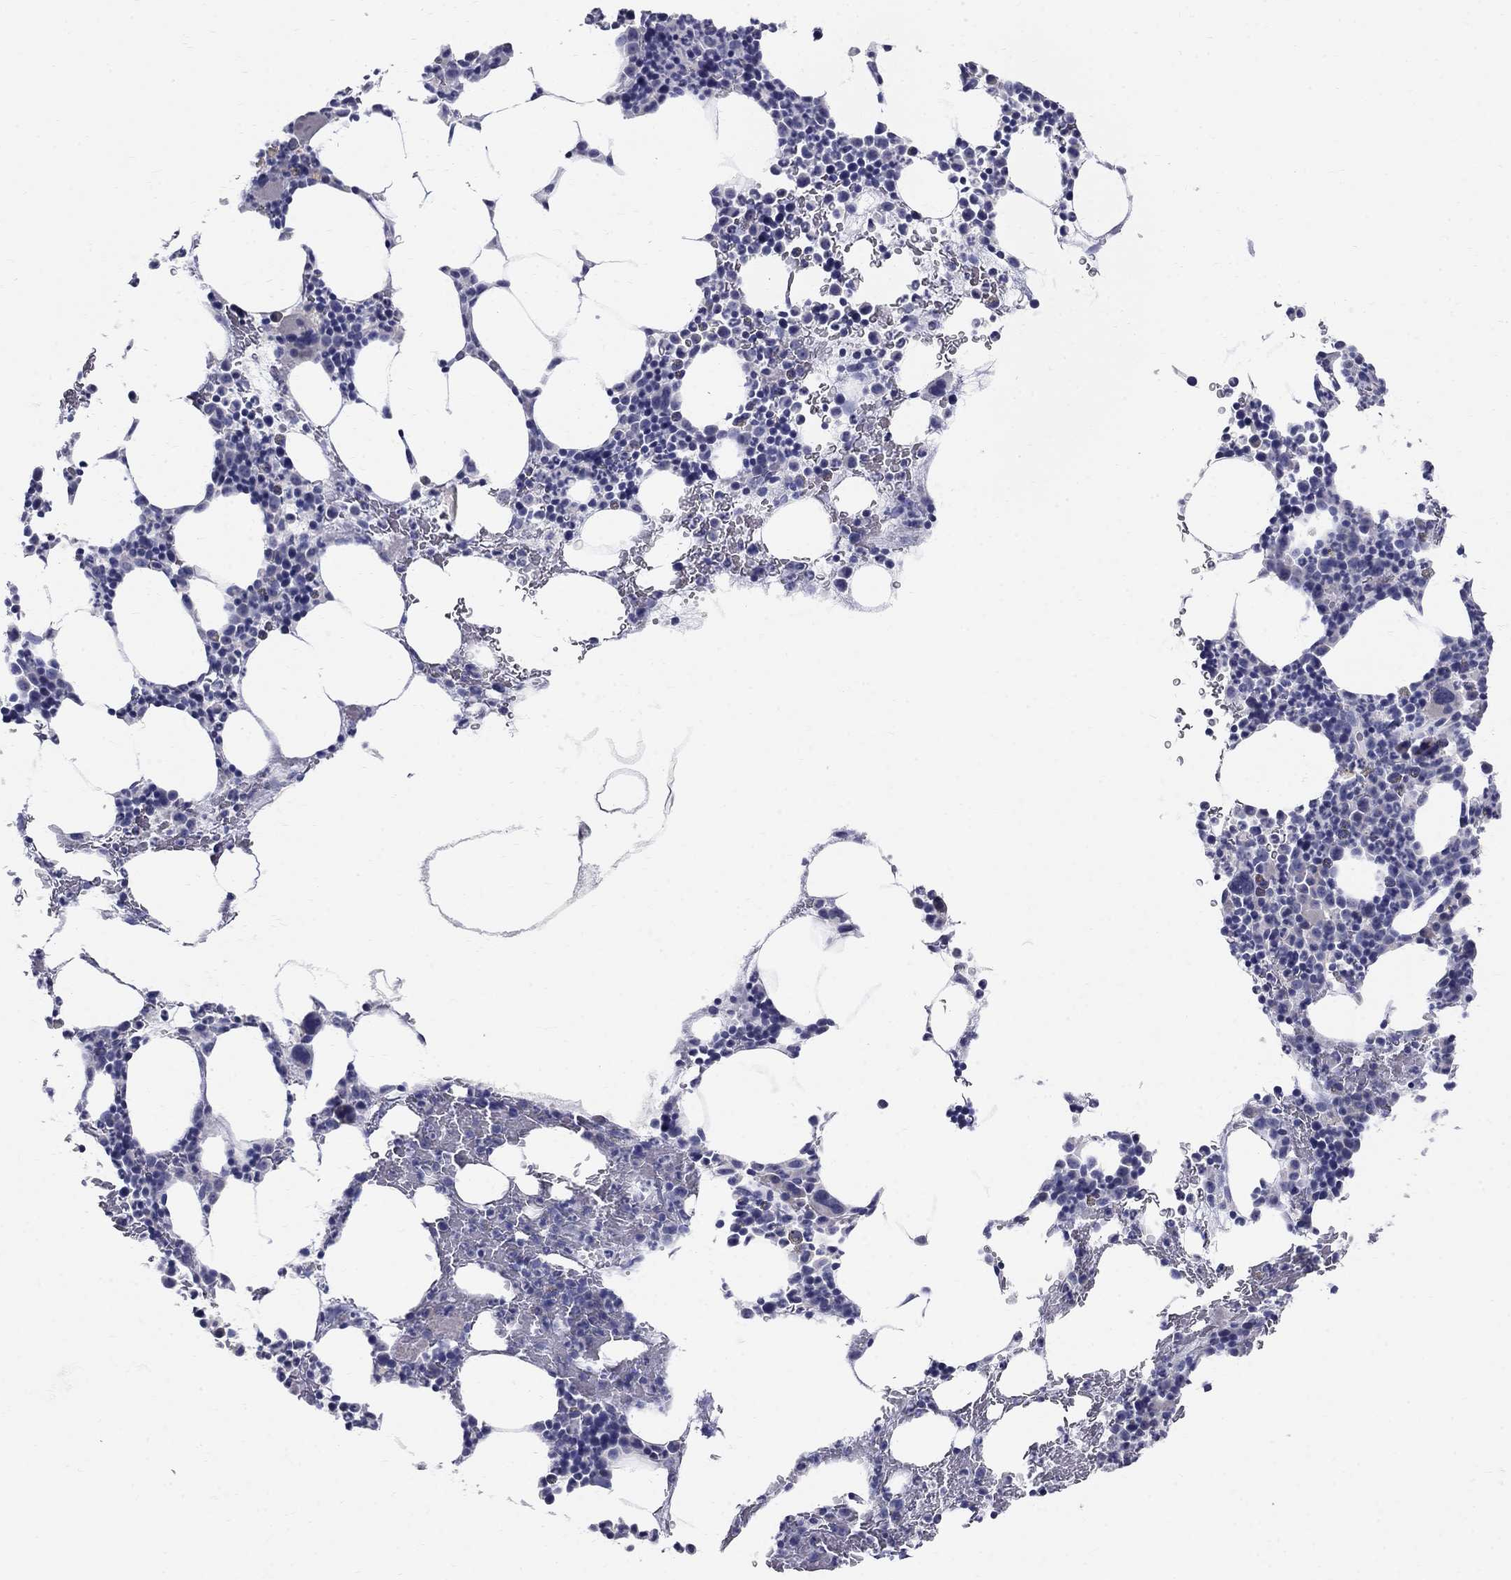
{"staining": {"intensity": "negative", "quantity": "none", "location": "none"}, "tissue": "bone marrow", "cell_type": "Hematopoietic cells", "image_type": "normal", "snomed": [{"axis": "morphology", "description": "Normal tissue, NOS"}, {"axis": "topography", "description": "Bone marrow"}], "caption": "A histopathology image of human bone marrow is negative for staining in hematopoietic cells. (Stains: DAB (3,3'-diaminobenzidine) immunohistochemistry (IHC) with hematoxylin counter stain, Microscopy: brightfield microscopy at high magnification).", "gene": "TP53TG5", "patient": {"sex": "male", "age": 83}}